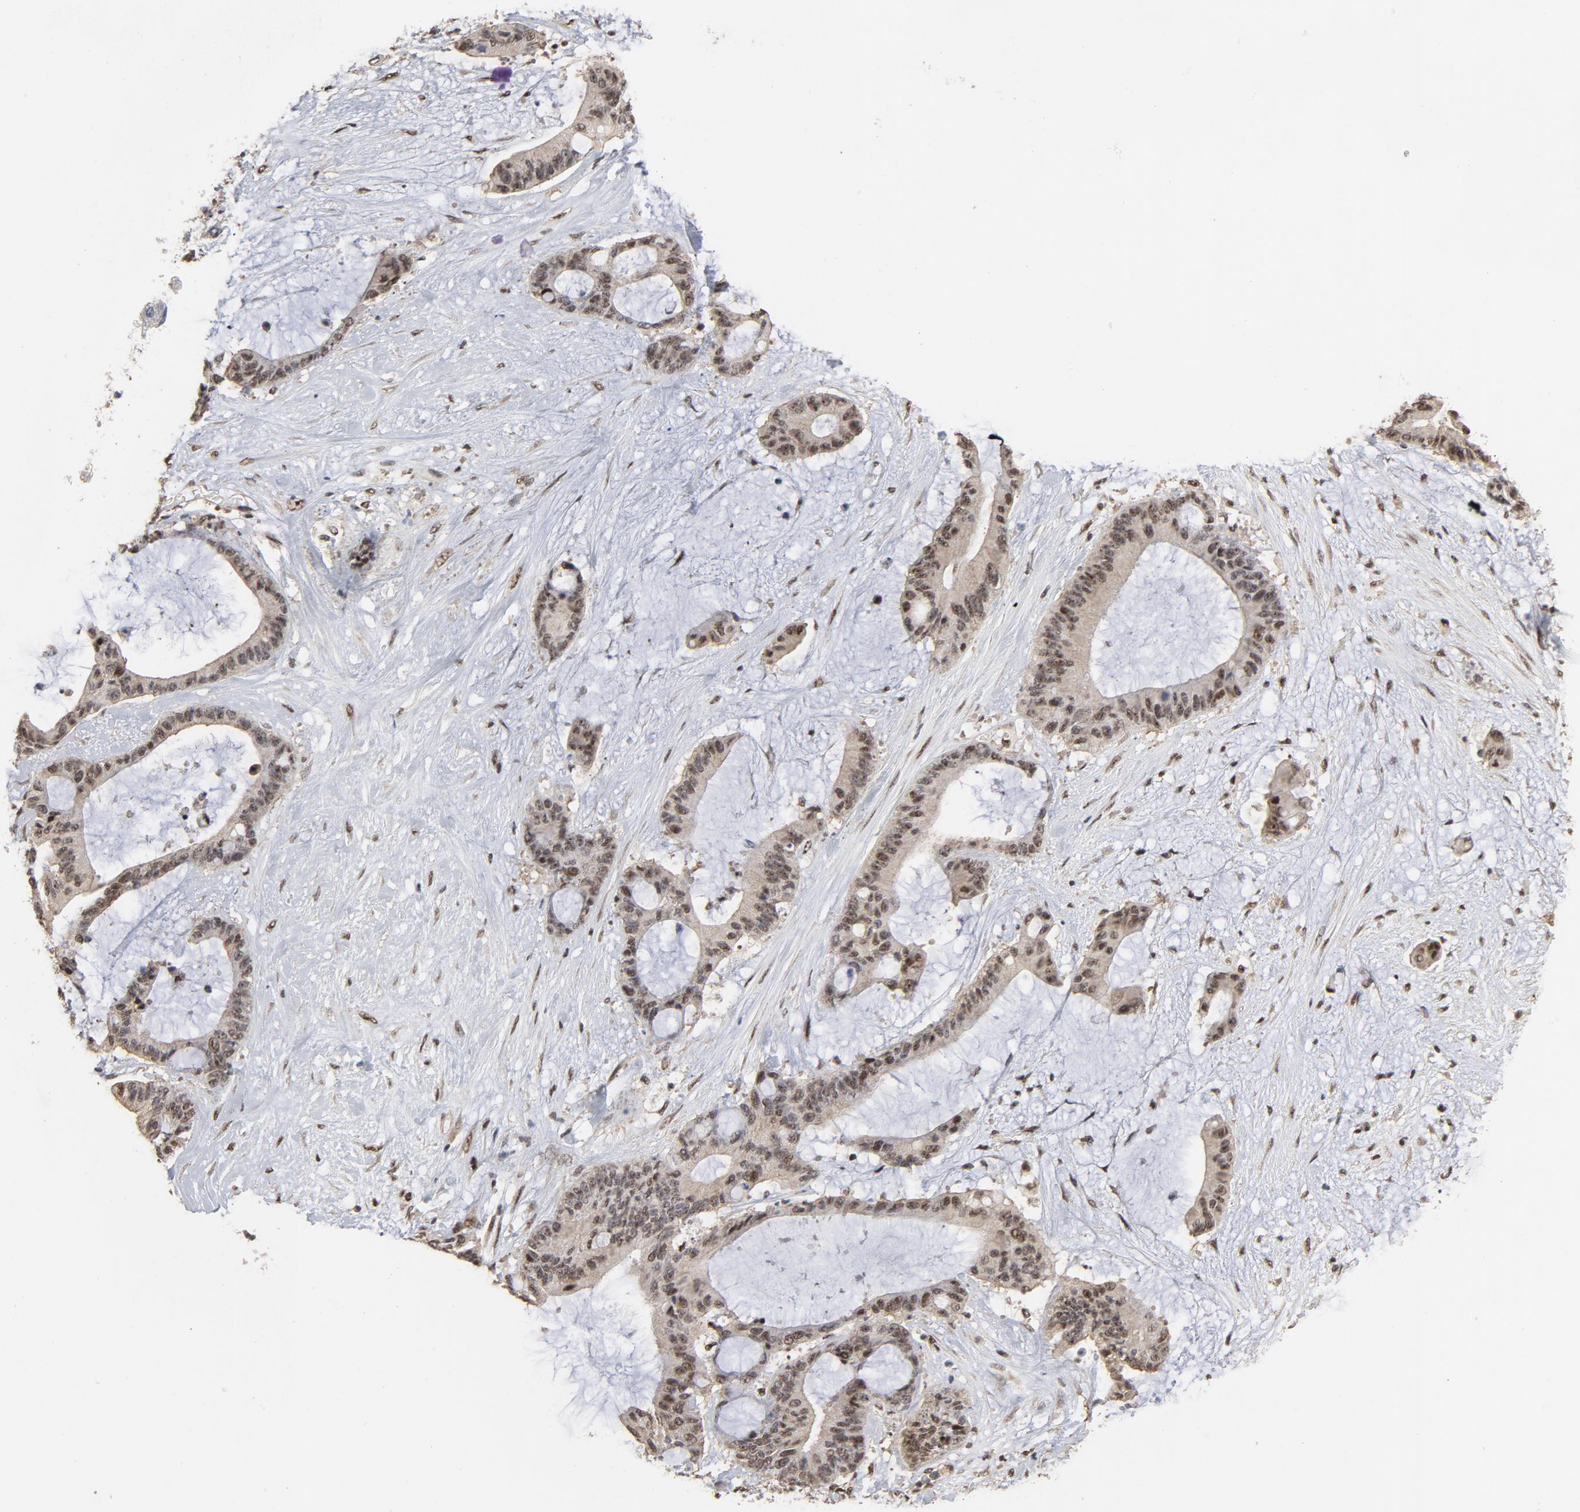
{"staining": {"intensity": "moderate", "quantity": "25%-75%", "location": "nuclear"}, "tissue": "liver cancer", "cell_type": "Tumor cells", "image_type": "cancer", "snomed": [{"axis": "morphology", "description": "Cholangiocarcinoma"}, {"axis": "topography", "description": "Liver"}], "caption": "Moderate nuclear protein staining is identified in approximately 25%-75% of tumor cells in liver cancer.", "gene": "TP53RK", "patient": {"sex": "female", "age": 73}}